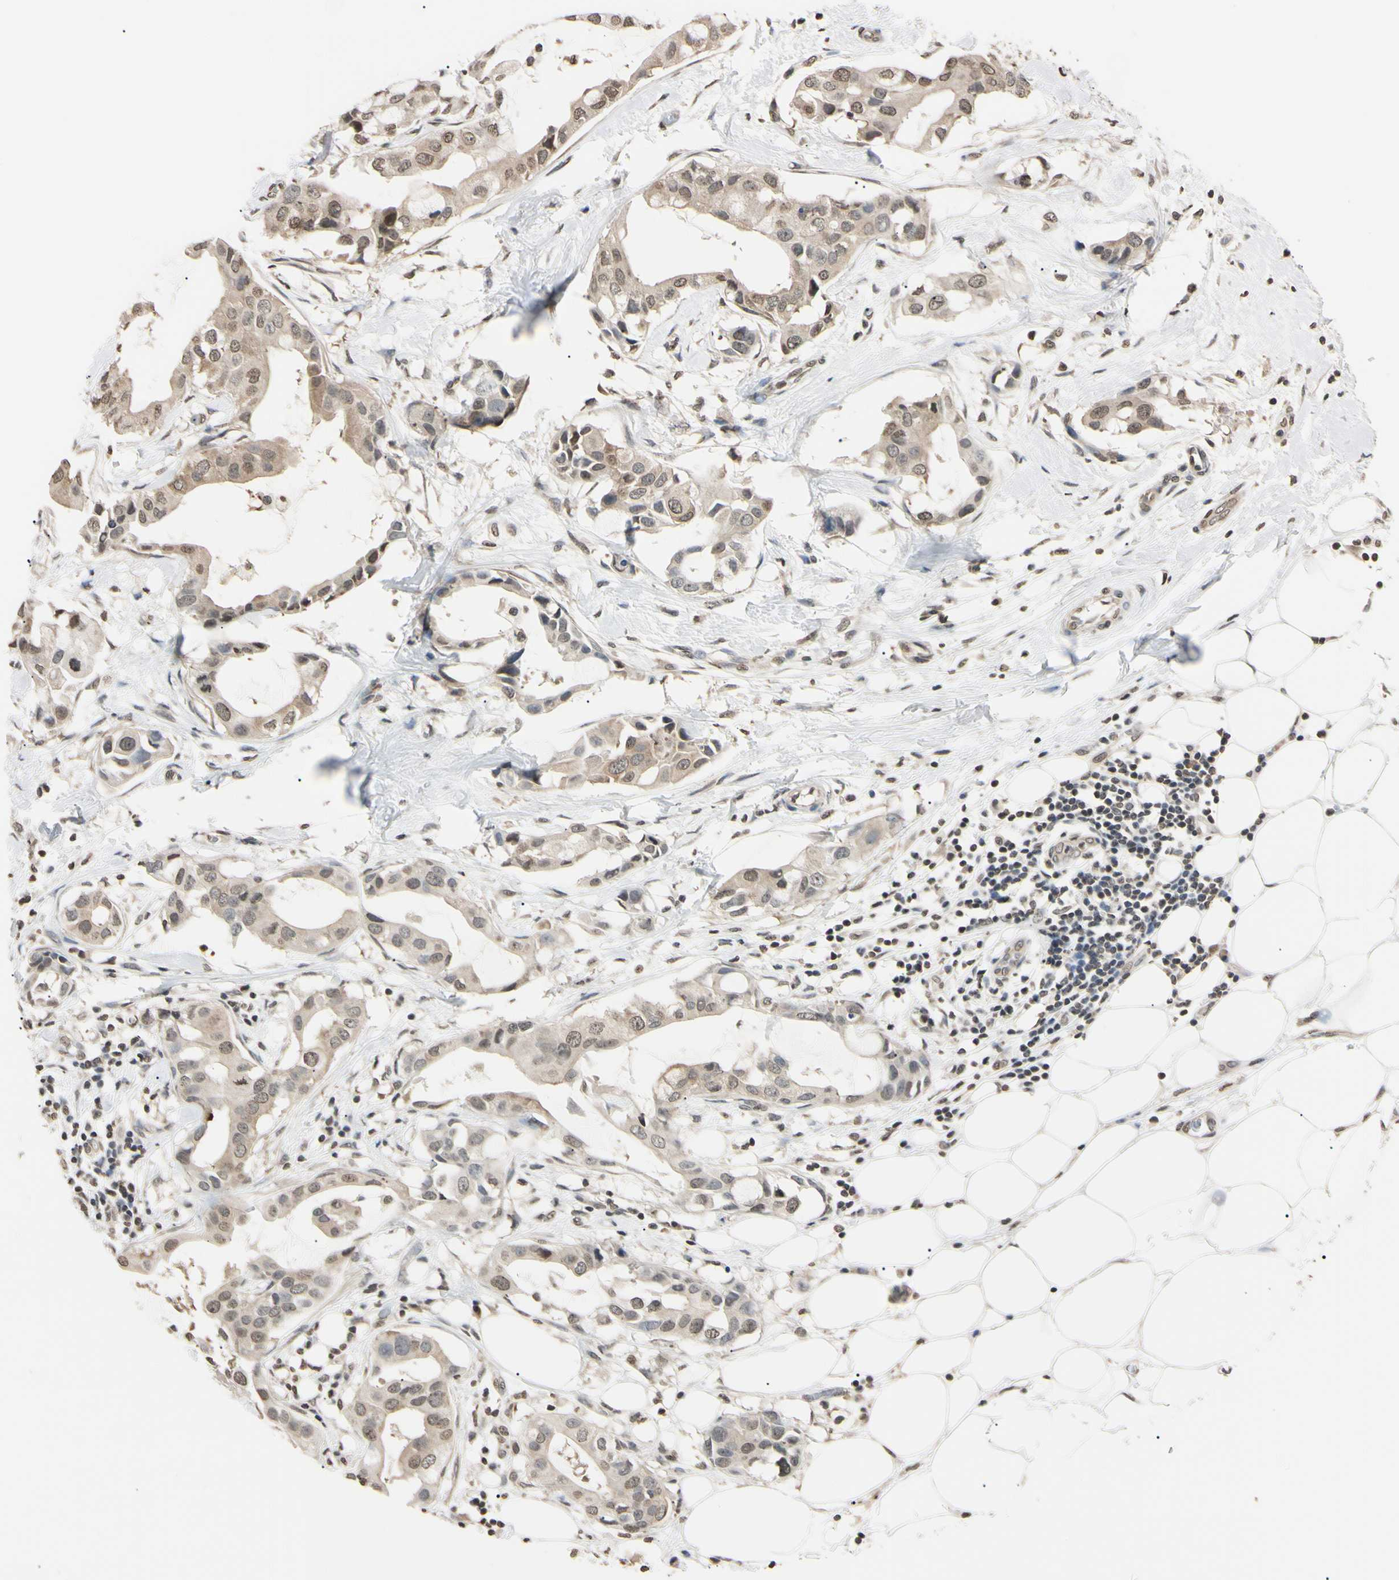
{"staining": {"intensity": "weak", "quantity": "25%-75%", "location": "cytoplasmic/membranous,nuclear"}, "tissue": "breast cancer", "cell_type": "Tumor cells", "image_type": "cancer", "snomed": [{"axis": "morphology", "description": "Duct carcinoma"}, {"axis": "topography", "description": "Breast"}], "caption": "Immunohistochemical staining of breast cancer demonstrates low levels of weak cytoplasmic/membranous and nuclear positivity in about 25%-75% of tumor cells. The protein of interest is shown in brown color, while the nuclei are stained blue.", "gene": "CDC45", "patient": {"sex": "female", "age": 40}}